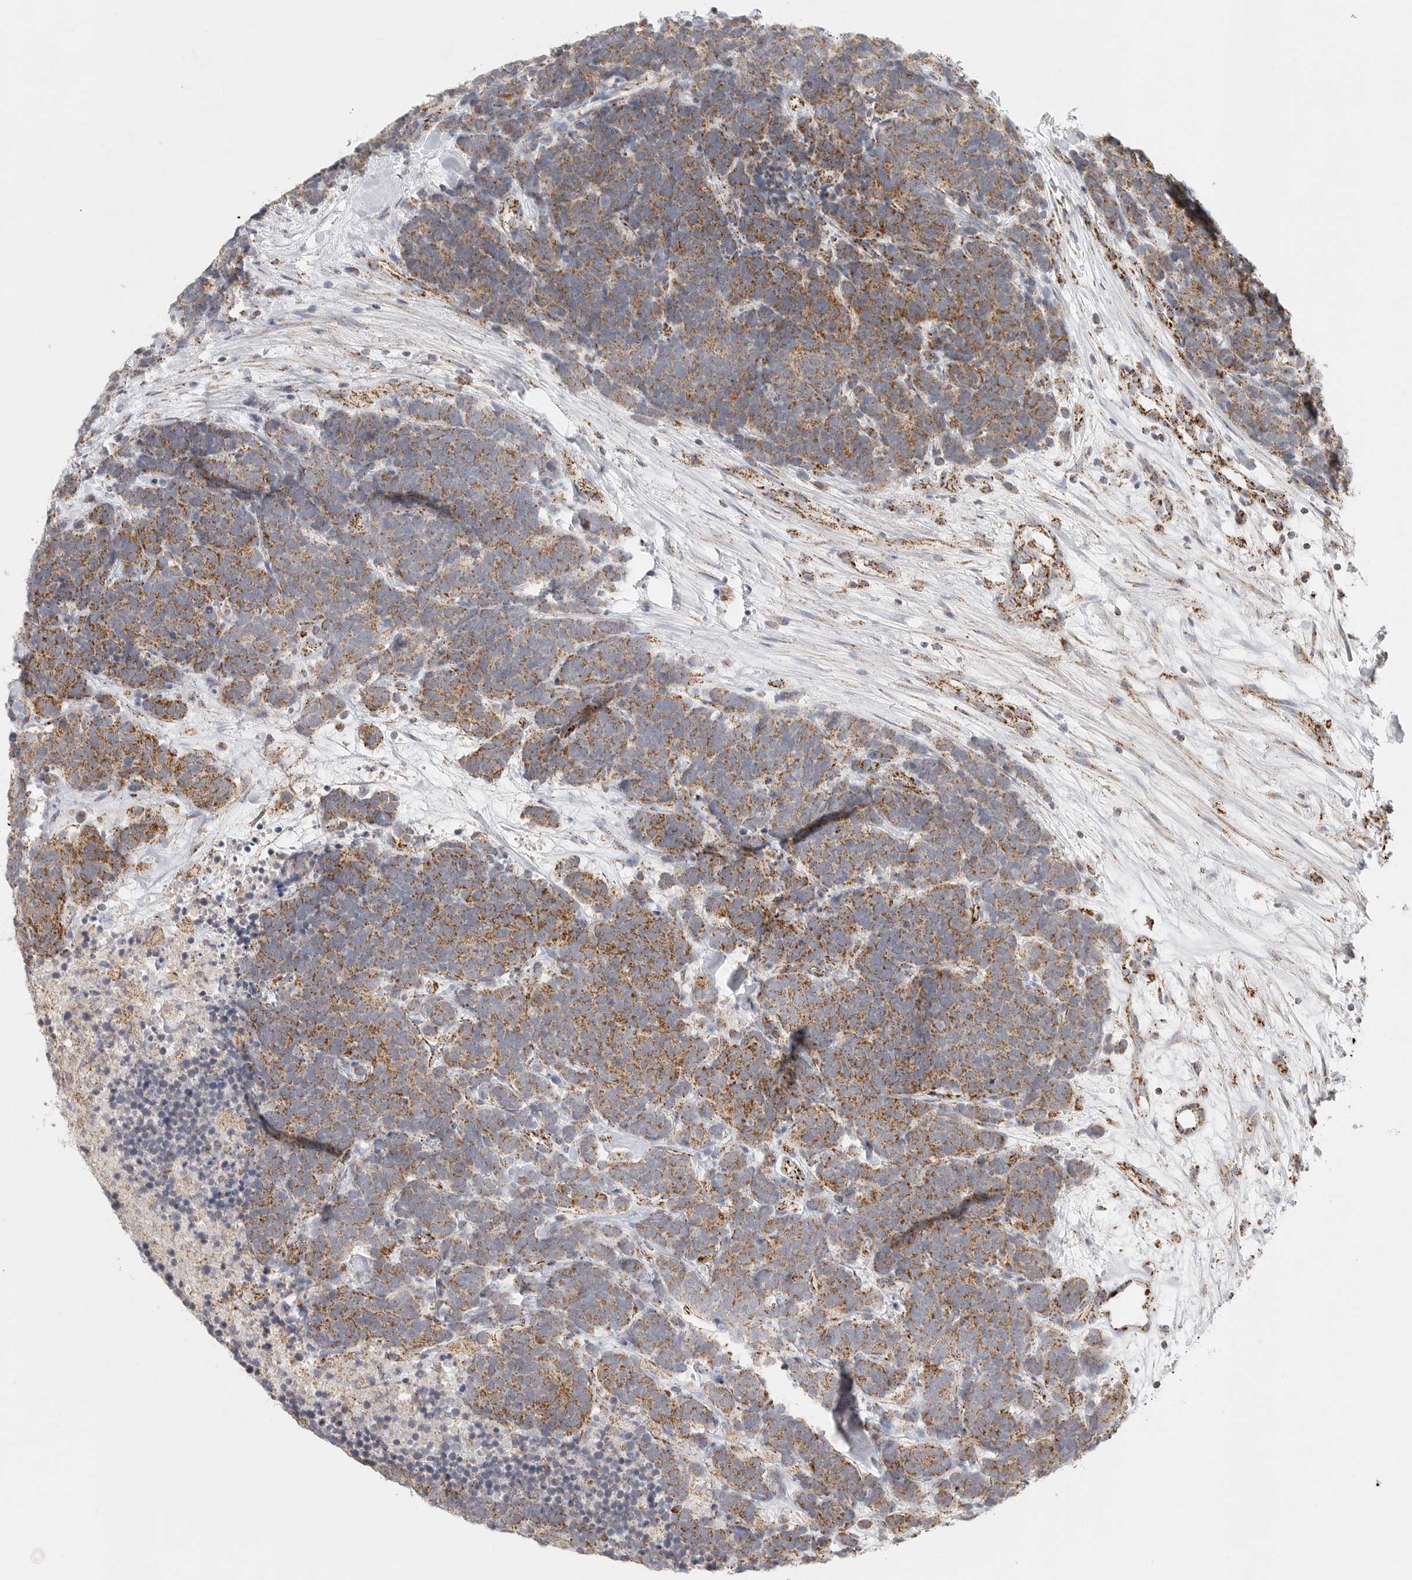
{"staining": {"intensity": "moderate", "quantity": ">75%", "location": "cytoplasmic/membranous"}, "tissue": "carcinoid", "cell_type": "Tumor cells", "image_type": "cancer", "snomed": [{"axis": "morphology", "description": "Carcinoma, NOS"}, {"axis": "morphology", "description": "Carcinoid, malignant, NOS"}, {"axis": "topography", "description": "Urinary bladder"}], "caption": "Carcinoid stained with IHC reveals moderate cytoplasmic/membranous positivity in approximately >75% of tumor cells.", "gene": "SLC25A26", "patient": {"sex": "male", "age": 57}}